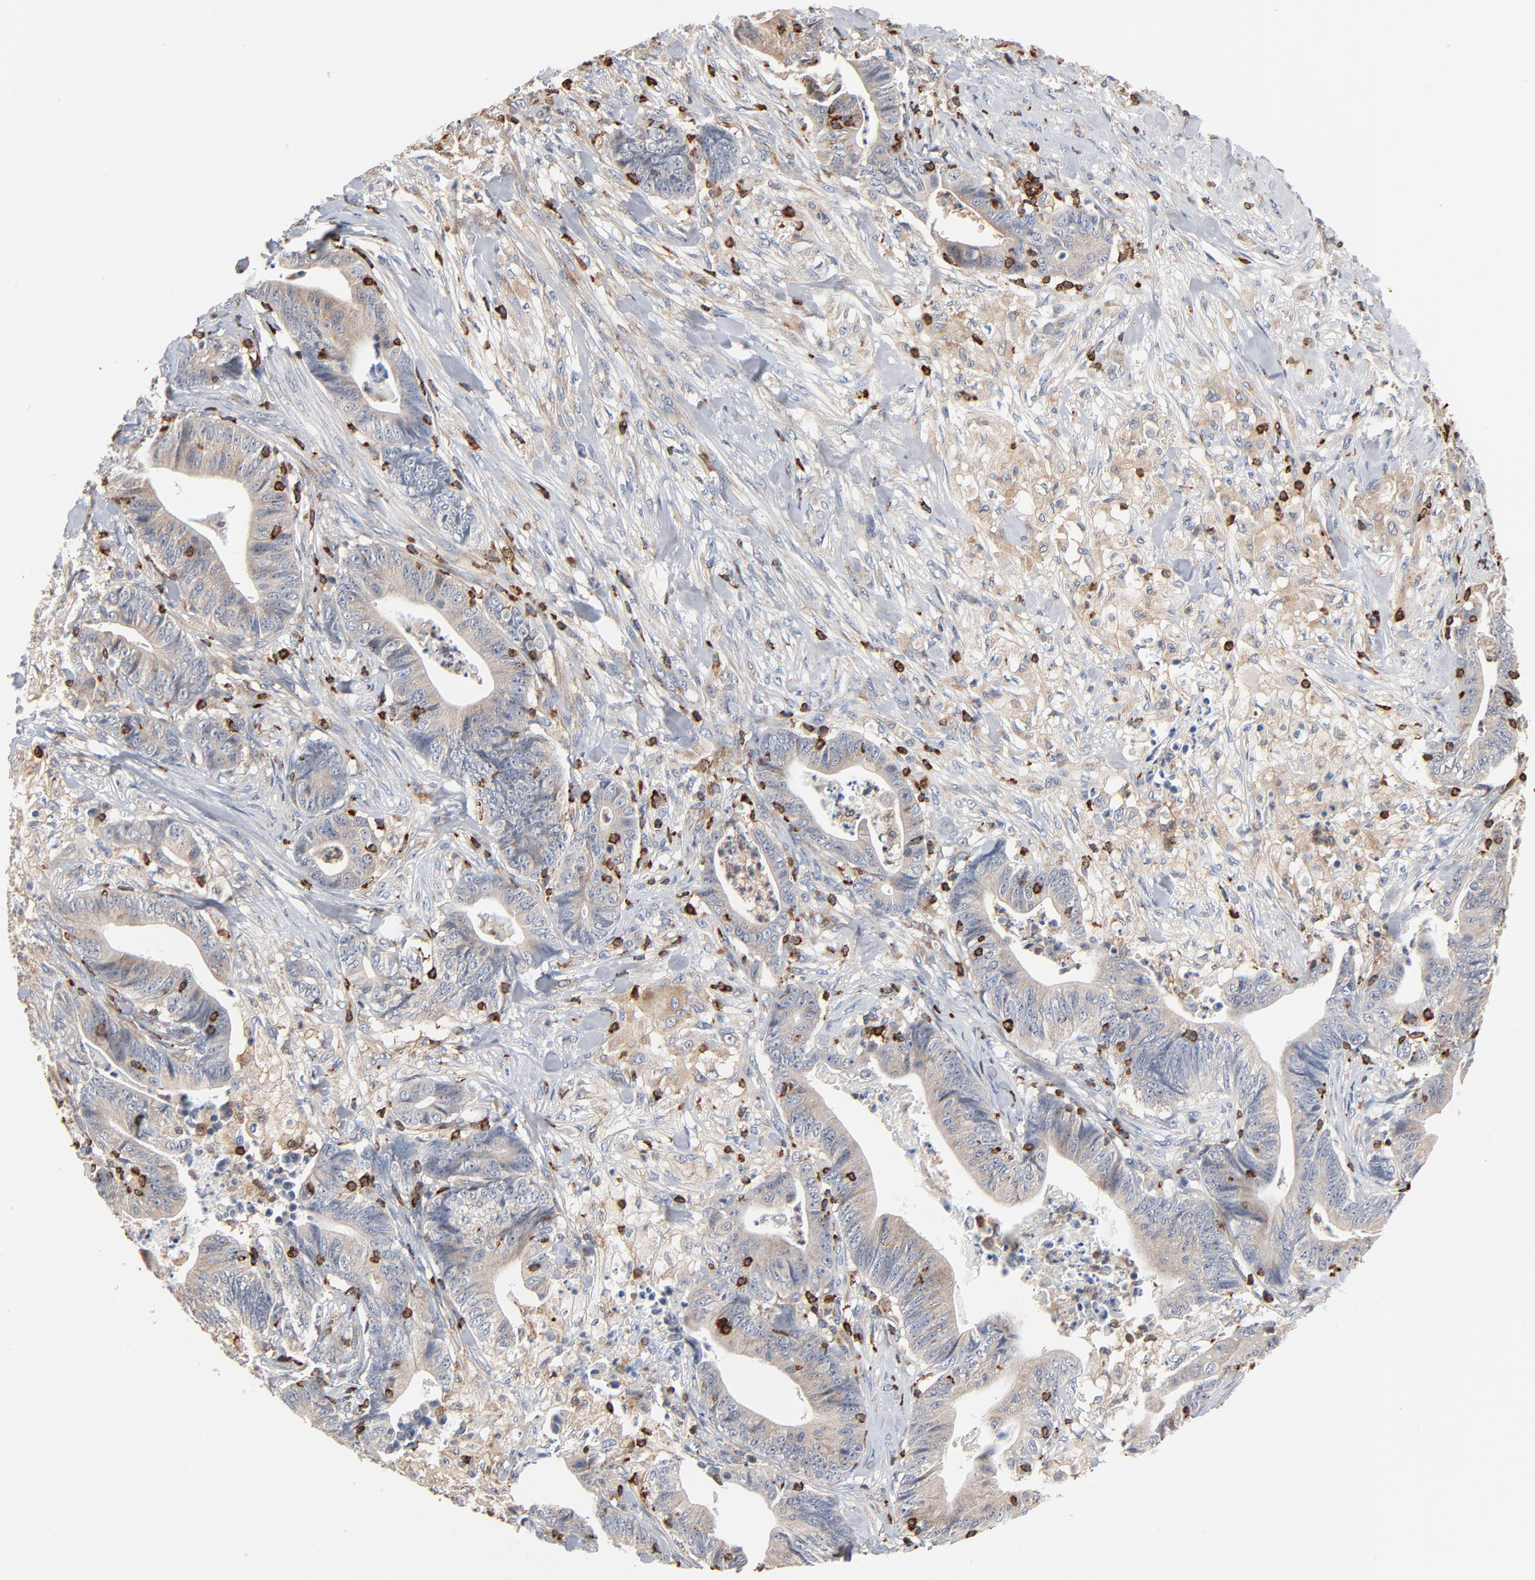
{"staining": {"intensity": "weak", "quantity": ">75%", "location": "cytoplasmic/membranous"}, "tissue": "stomach cancer", "cell_type": "Tumor cells", "image_type": "cancer", "snomed": [{"axis": "morphology", "description": "Adenocarcinoma, NOS"}, {"axis": "topography", "description": "Stomach, lower"}], "caption": "Immunohistochemistry (IHC) (DAB) staining of stomach adenocarcinoma demonstrates weak cytoplasmic/membranous protein expression in about >75% of tumor cells. (brown staining indicates protein expression, while blue staining denotes nuclei).", "gene": "SH3KBP1", "patient": {"sex": "female", "age": 86}}